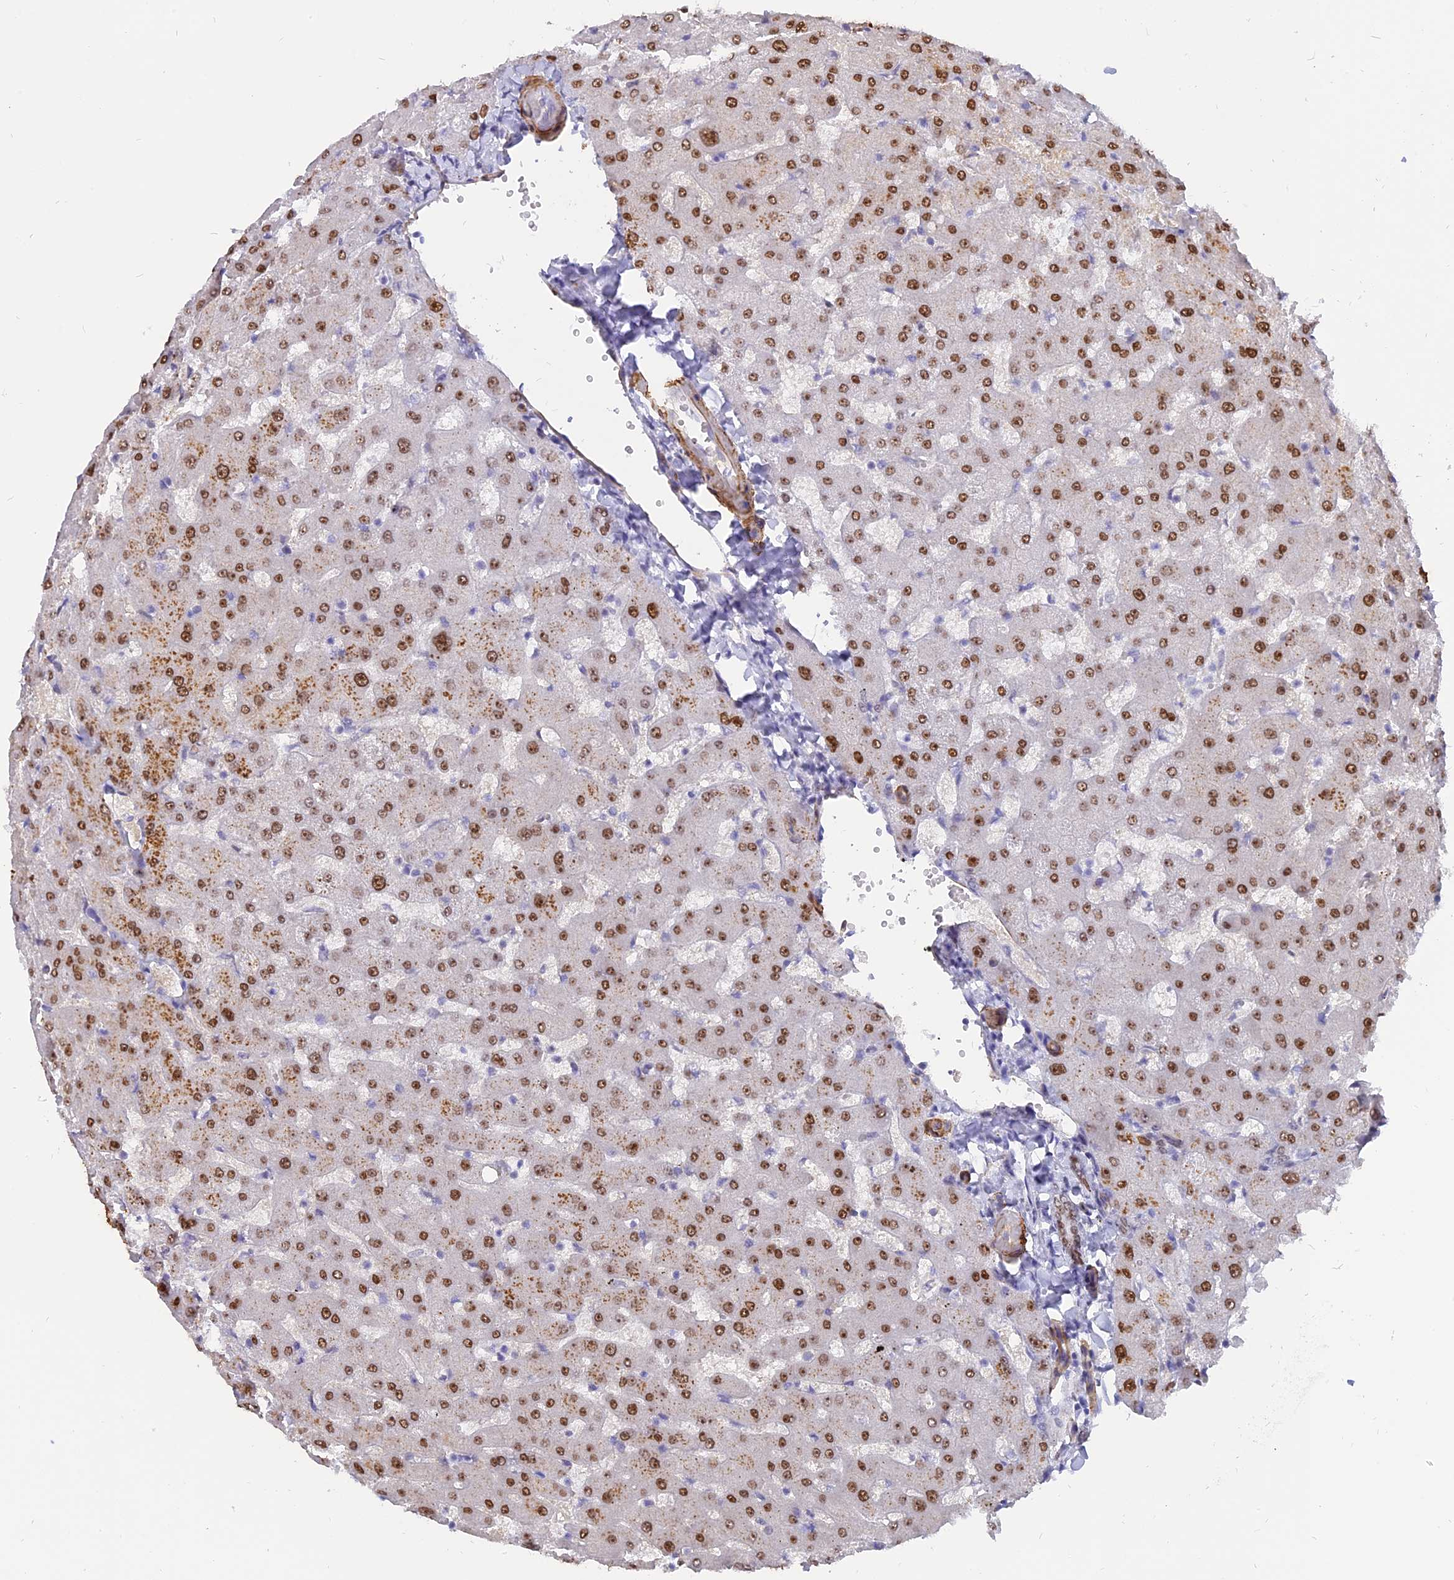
{"staining": {"intensity": "moderate", "quantity": ">75%", "location": "nuclear"}, "tissue": "liver", "cell_type": "Cholangiocytes", "image_type": "normal", "snomed": [{"axis": "morphology", "description": "Normal tissue, NOS"}, {"axis": "topography", "description": "Liver"}], "caption": "Immunohistochemical staining of unremarkable liver shows moderate nuclear protein expression in approximately >75% of cholangiocytes. (DAB = brown stain, brightfield microscopy at high magnification).", "gene": "CENPV", "patient": {"sex": "female", "age": 63}}